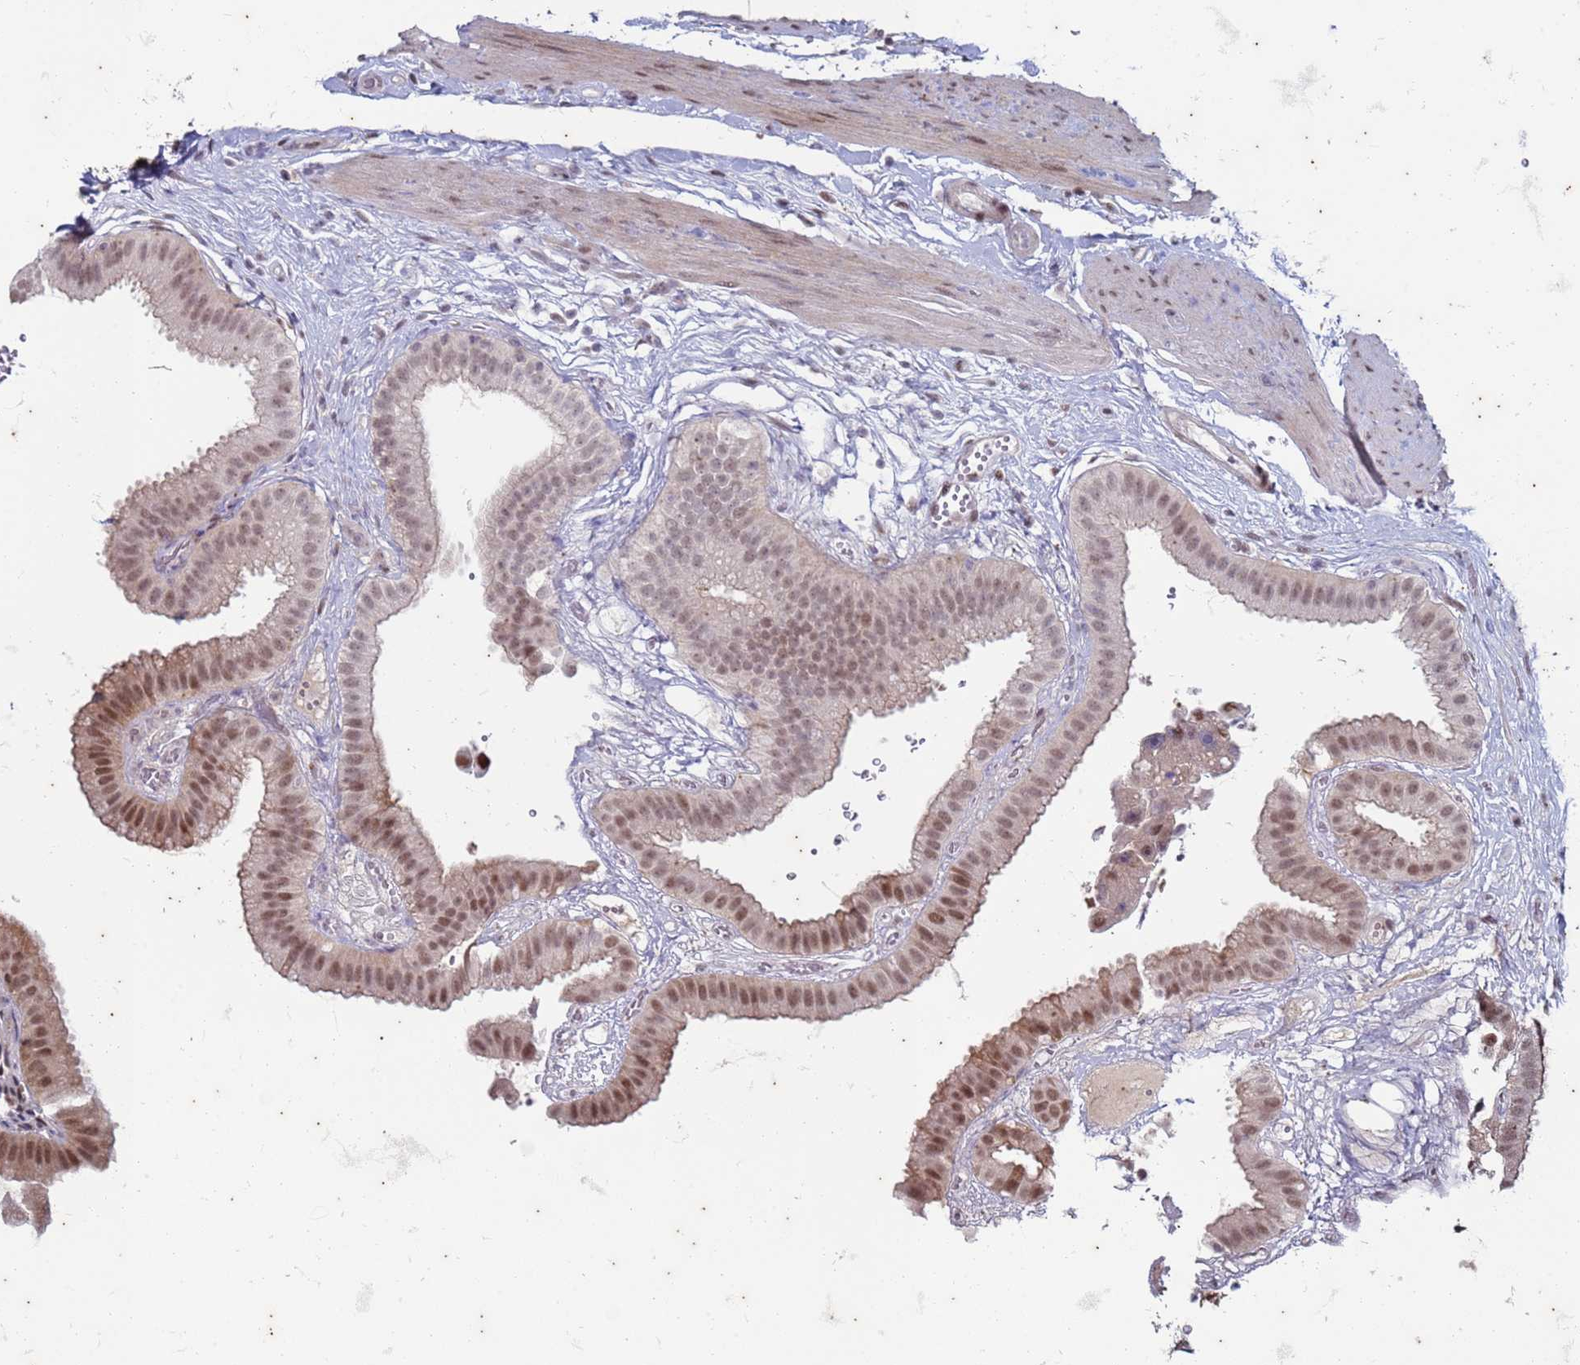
{"staining": {"intensity": "moderate", "quantity": ">75%", "location": "nuclear"}, "tissue": "gallbladder", "cell_type": "Glandular cells", "image_type": "normal", "snomed": [{"axis": "morphology", "description": "Normal tissue, NOS"}, {"axis": "topography", "description": "Gallbladder"}], "caption": "Moderate nuclear staining for a protein is present in about >75% of glandular cells of unremarkable gallbladder using immunohistochemistry.", "gene": "TRMT6", "patient": {"sex": "female", "age": 61}}